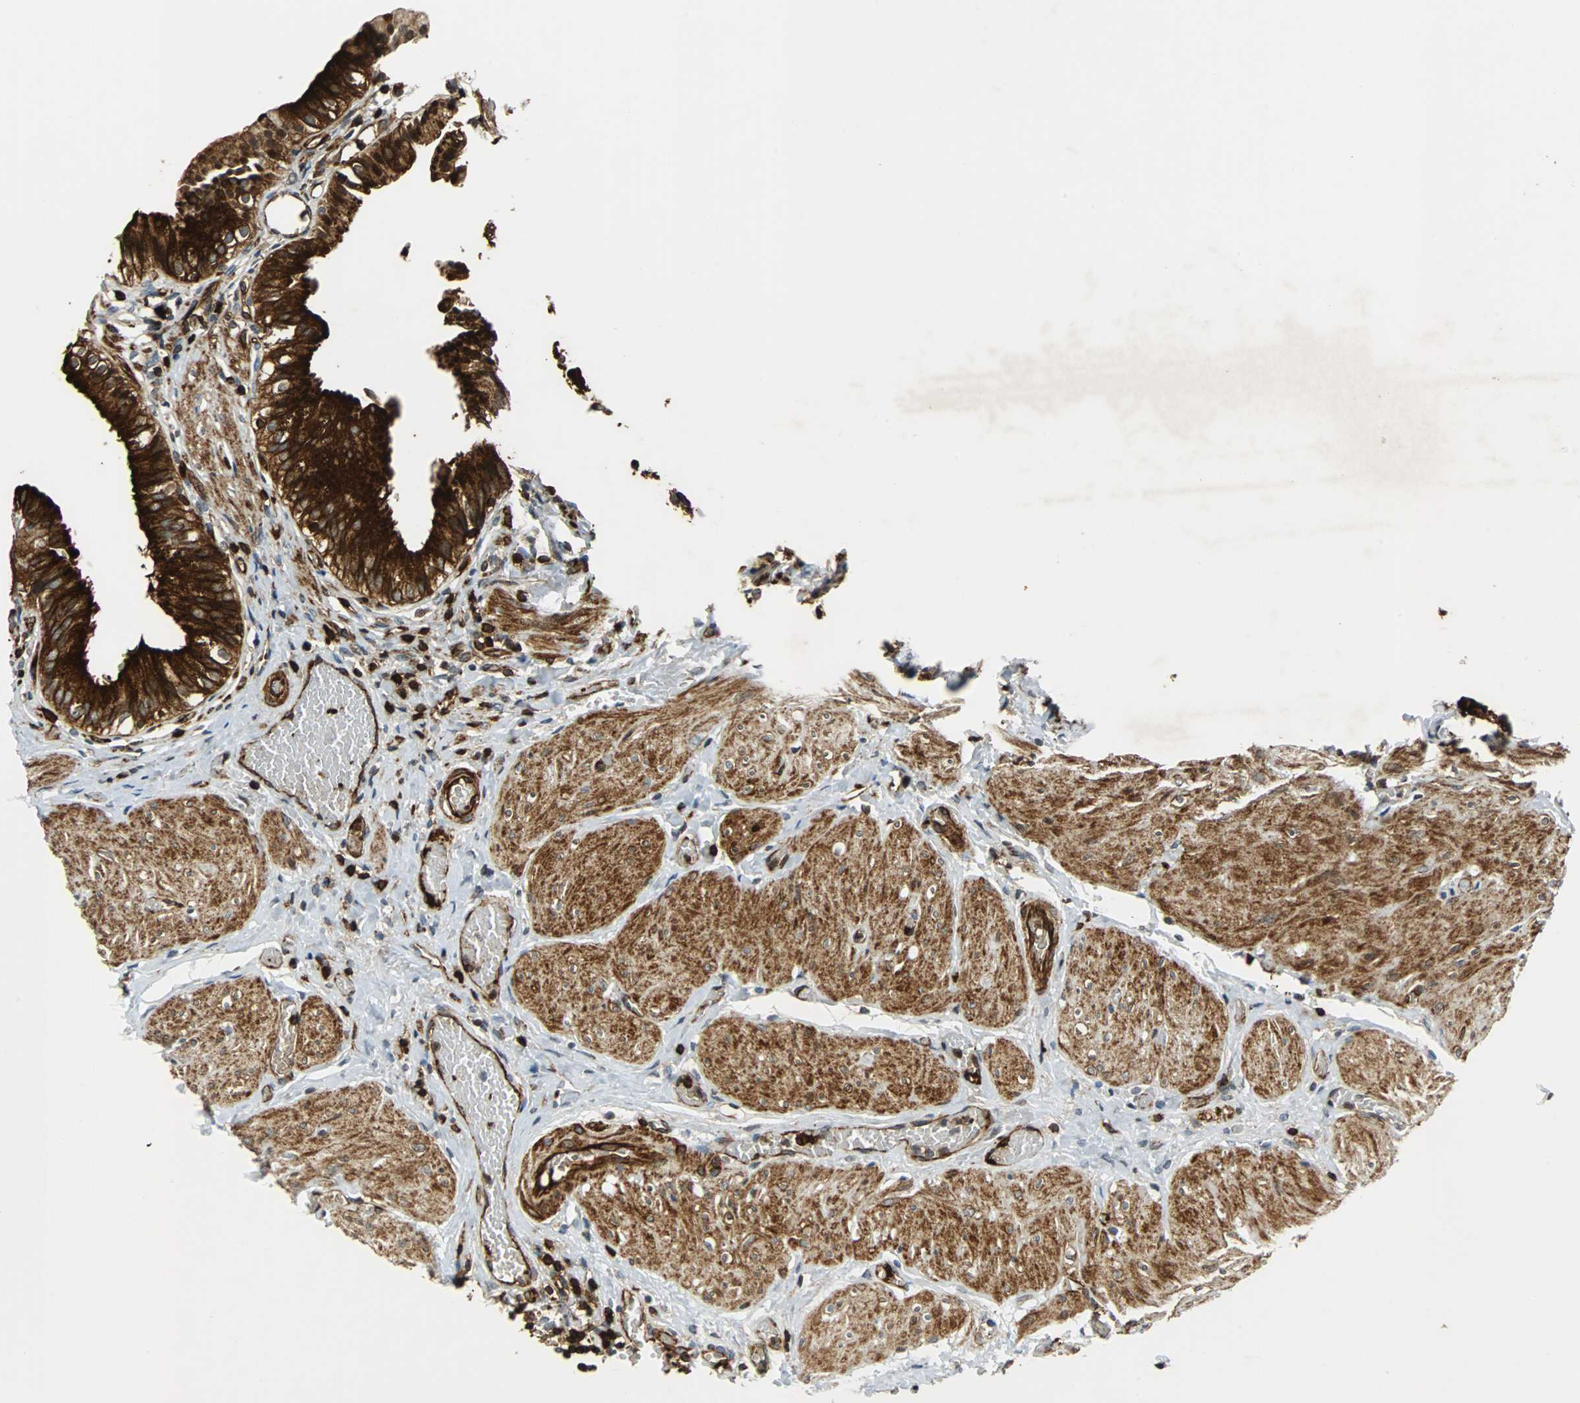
{"staining": {"intensity": "strong", "quantity": ">75%", "location": "cytoplasmic/membranous"}, "tissue": "gallbladder", "cell_type": "Glandular cells", "image_type": "normal", "snomed": [{"axis": "morphology", "description": "Normal tissue, NOS"}, {"axis": "topography", "description": "Gallbladder"}], "caption": "Normal gallbladder was stained to show a protein in brown. There is high levels of strong cytoplasmic/membranous positivity in approximately >75% of glandular cells.", "gene": "TUBA4A", "patient": {"sex": "male", "age": 65}}